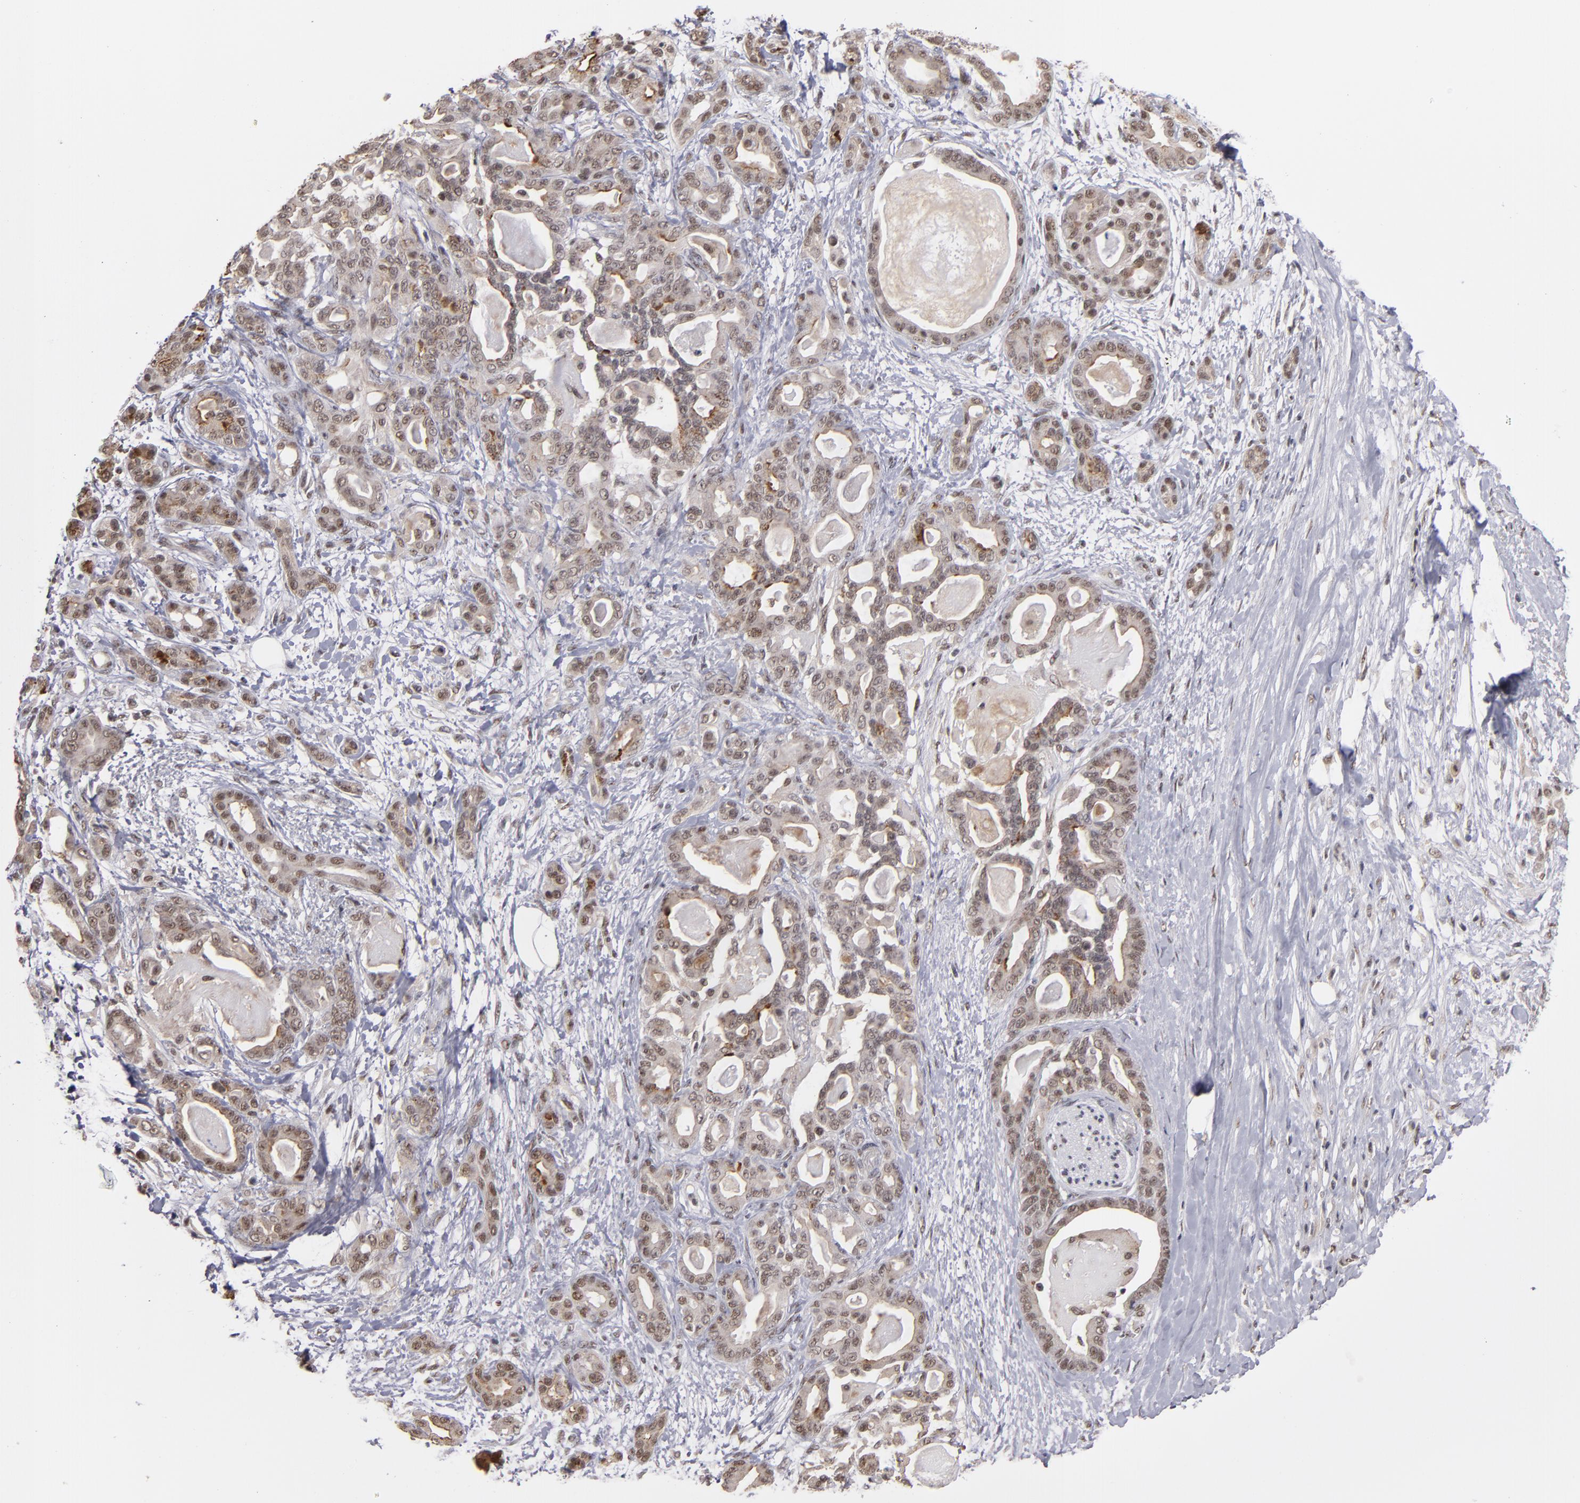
{"staining": {"intensity": "weak", "quantity": "25%-75%", "location": "nuclear"}, "tissue": "pancreatic cancer", "cell_type": "Tumor cells", "image_type": "cancer", "snomed": [{"axis": "morphology", "description": "Adenocarcinoma, NOS"}, {"axis": "topography", "description": "Pancreas"}], "caption": "Brown immunohistochemical staining in pancreatic cancer demonstrates weak nuclear expression in about 25%-75% of tumor cells.", "gene": "ZNF234", "patient": {"sex": "male", "age": 63}}